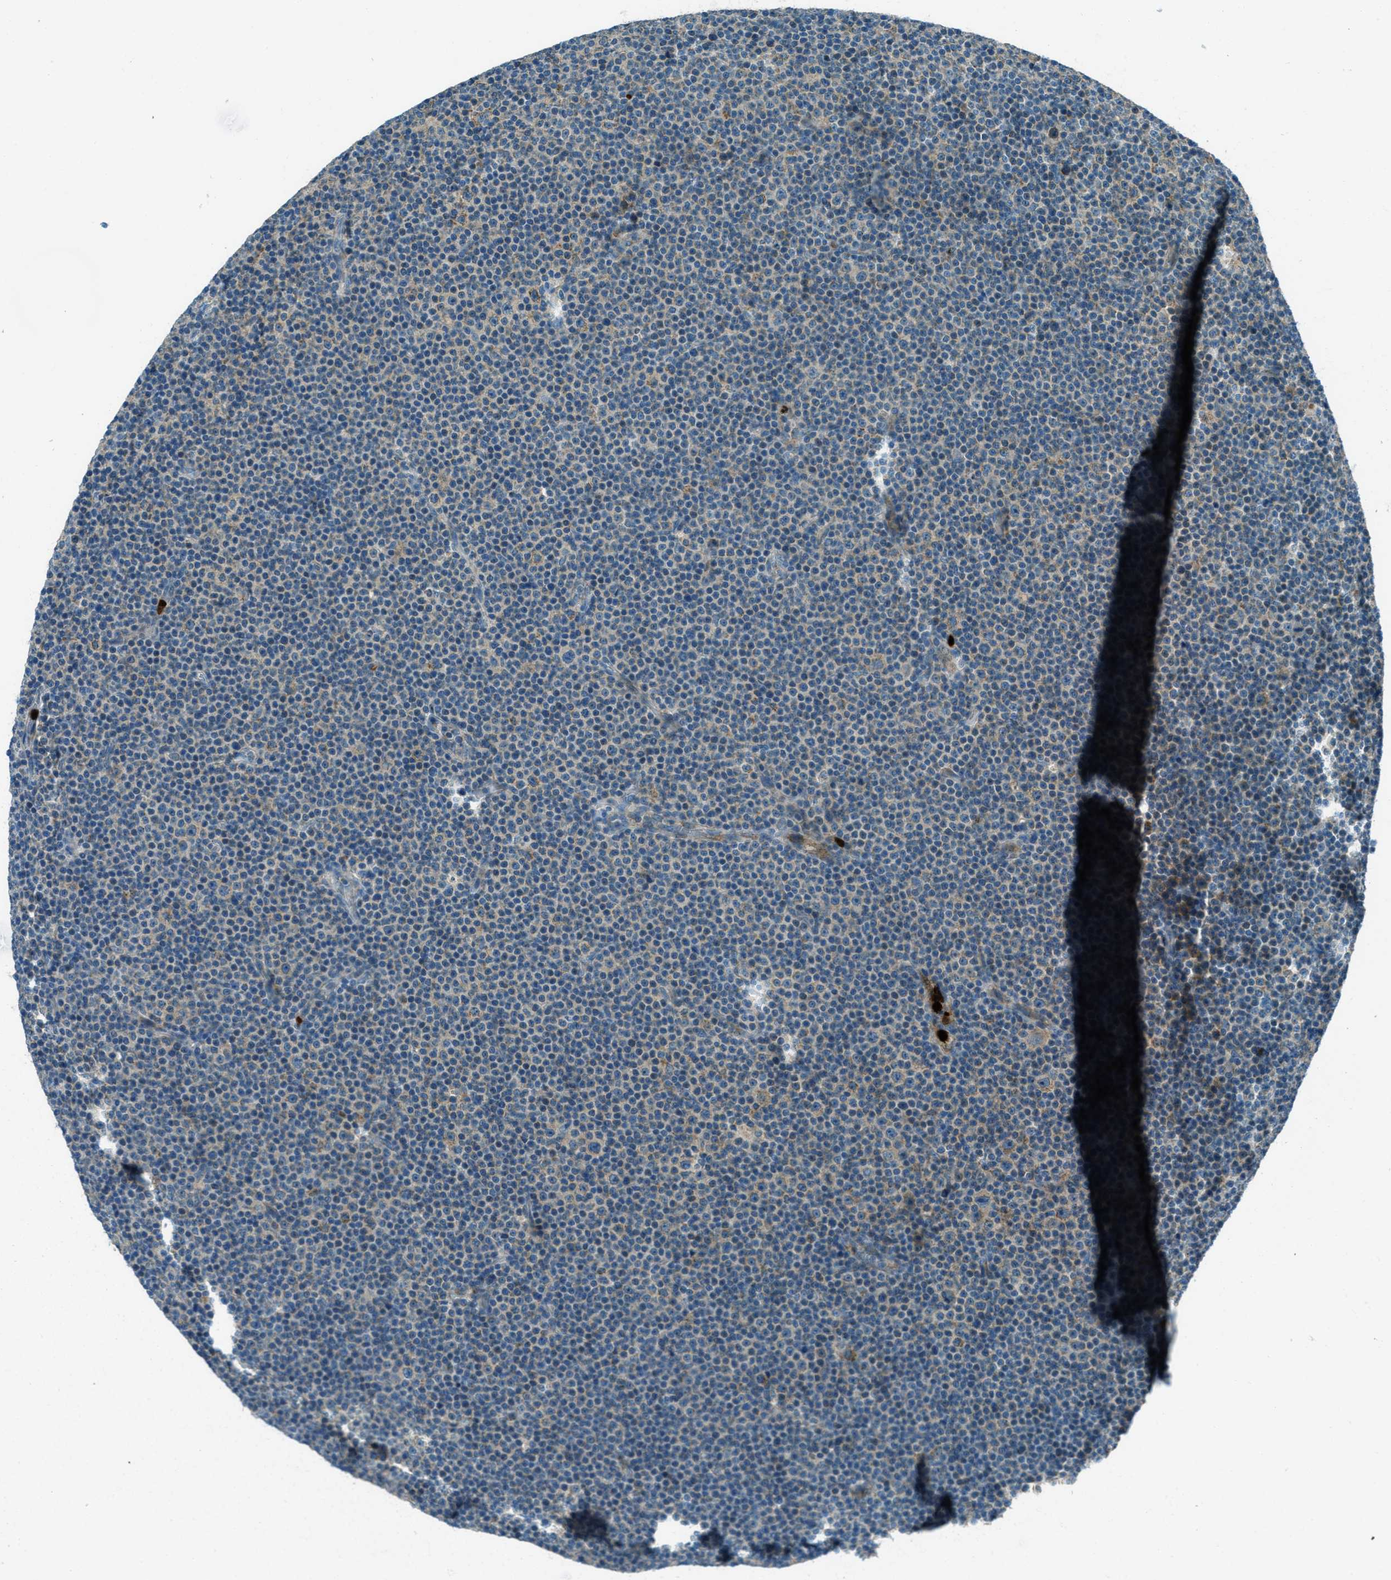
{"staining": {"intensity": "weak", "quantity": "<25%", "location": "cytoplasmic/membranous"}, "tissue": "lymphoma", "cell_type": "Tumor cells", "image_type": "cancer", "snomed": [{"axis": "morphology", "description": "Malignant lymphoma, non-Hodgkin's type, Low grade"}, {"axis": "topography", "description": "Lymph node"}], "caption": "High magnification brightfield microscopy of low-grade malignant lymphoma, non-Hodgkin's type stained with DAB (3,3'-diaminobenzidine) (brown) and counterstained with hematoxylin (blue): tumor cells show no significant staining. (DAB IHC with hematoxylin counter stain).", "gene": "FAR1", "patient": {"sex": "female", "age": 67}}